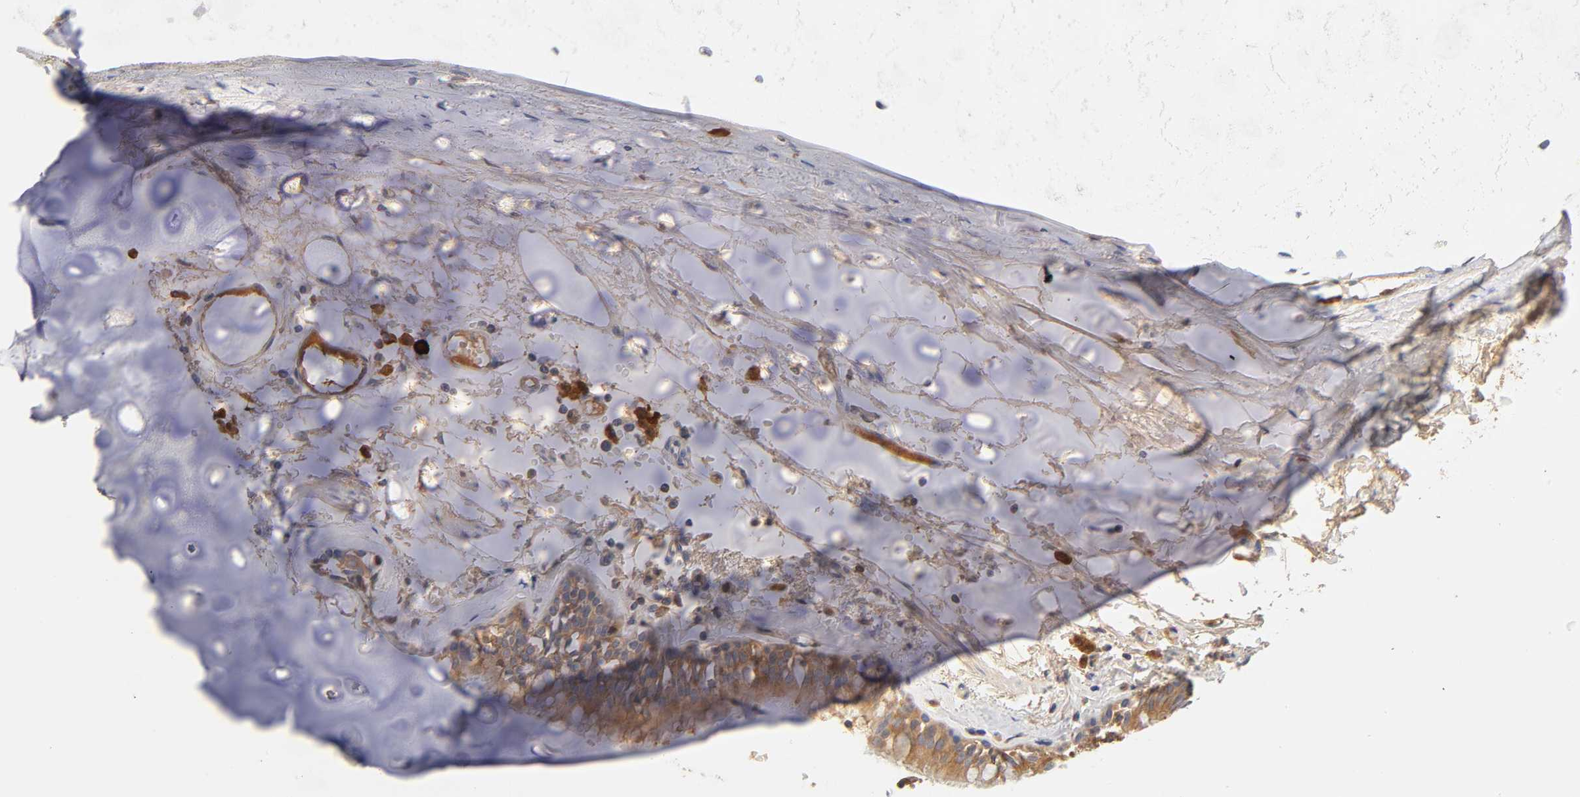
{"staining": {"intensity": "moderate", "quantity": ">75%", "location": "cytoplasmic/membranous"}, "tissue": "bronchus", "cell_type": "Respiratory epithelial cells", "image_type": "normal", "snomed": [{"axis": "morphology", "description": "Normal tissue, NOS"}, {"axis": "topography", "description": "Bronchus"}, {"axis": "topography", "description": "Lung"}], "caption": "The histopathology image displays a brown stain indicating the presence of a protein in the cytoplasmic/membranous of respiratory epithelial cells in bronchus.", "gene": "RPS29", "patient": {"sex": "female", "age": 56}}